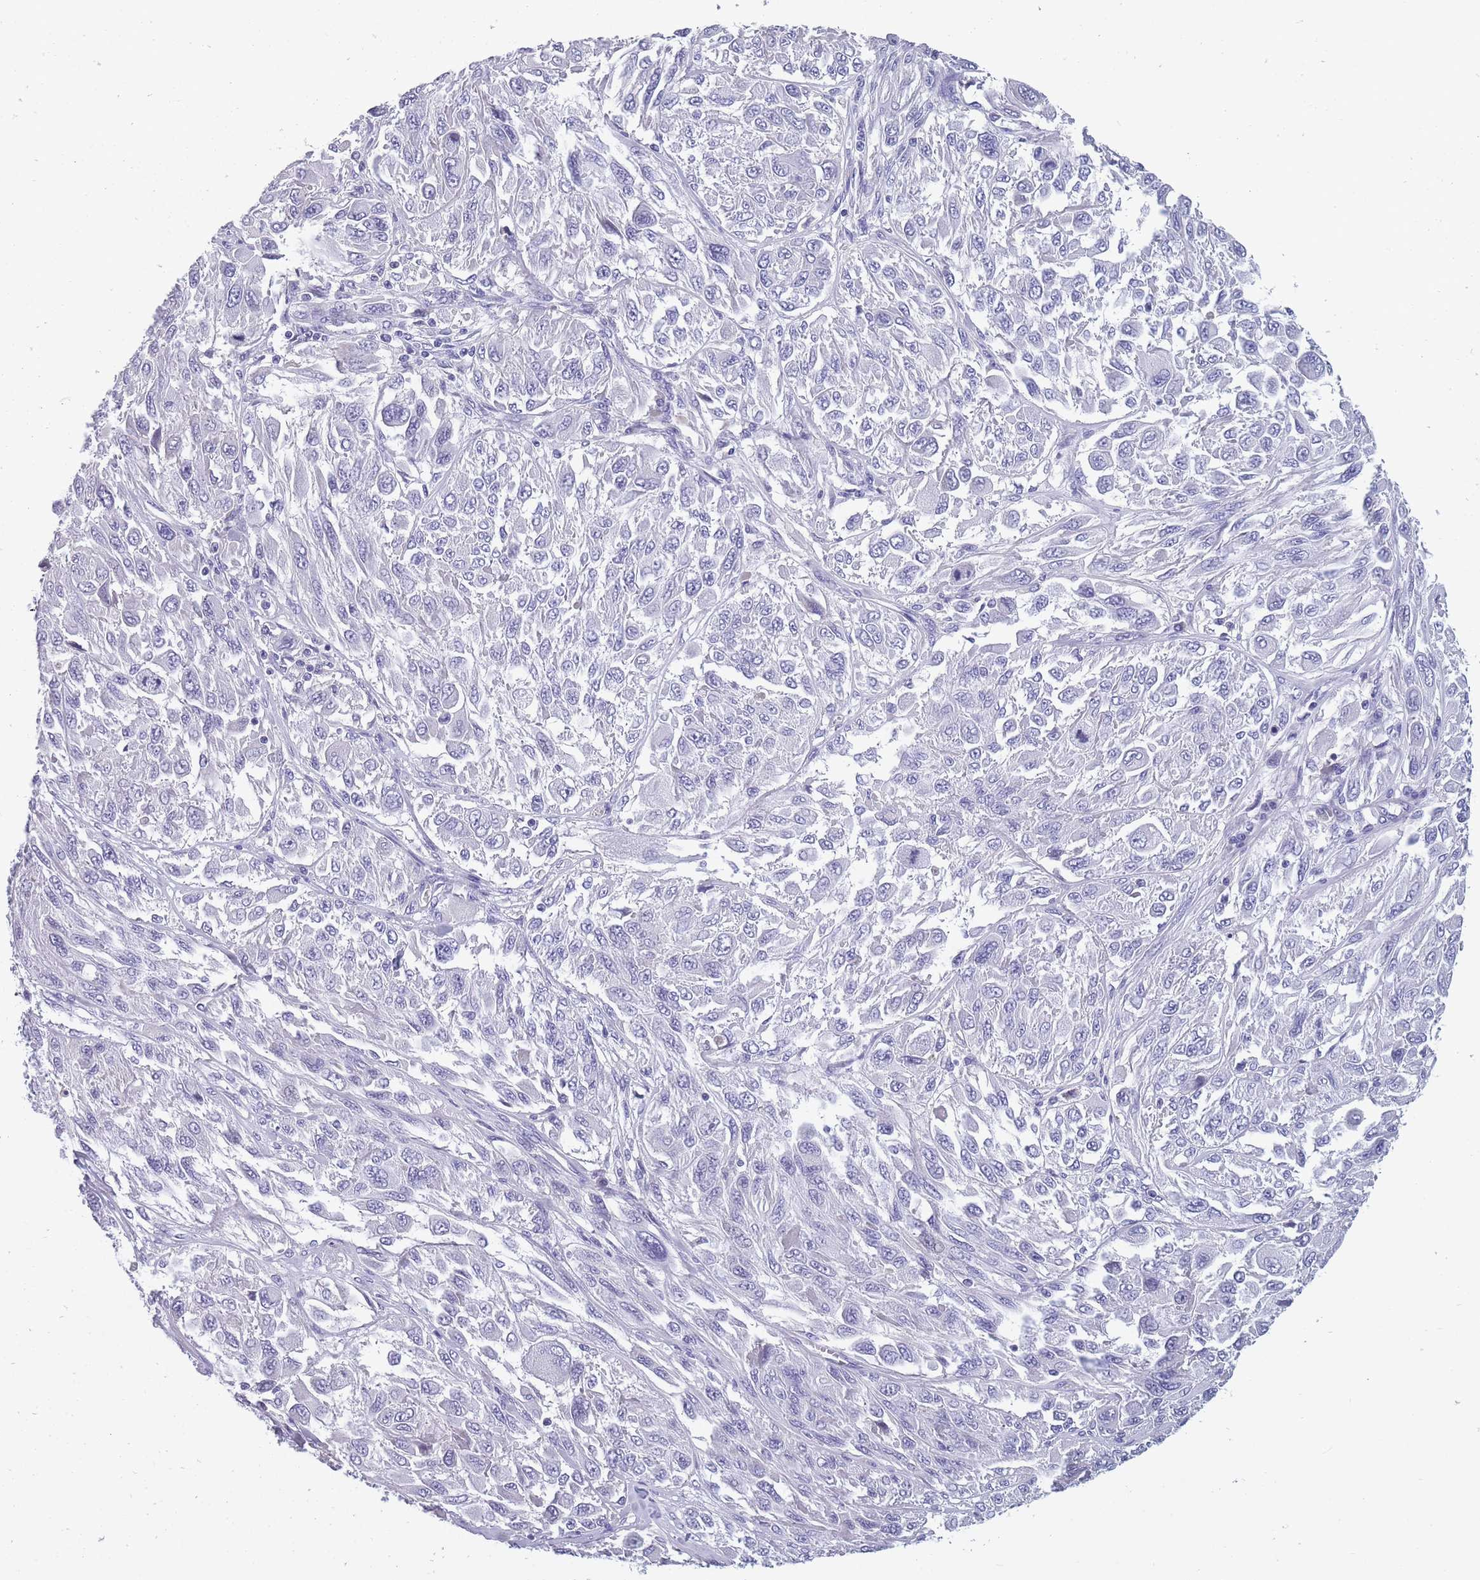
{"staining": {"intensity": "negative", "quantity": "none", "location": "none"}, "tissue": "melanoma", "cell_type": "Tumor cells", "image_type": "cancer", "snomed": [{"axis": "morphology", "description": "Malignant melanoma, NOS"}, {"axis": "topography", "description": "Skin"}], "caption": "Image shows no significant protein positivity in tumor cells of malignant melanoma.", "gene": "OR4C5", "patient": {"sex": "female", "age": 91}}